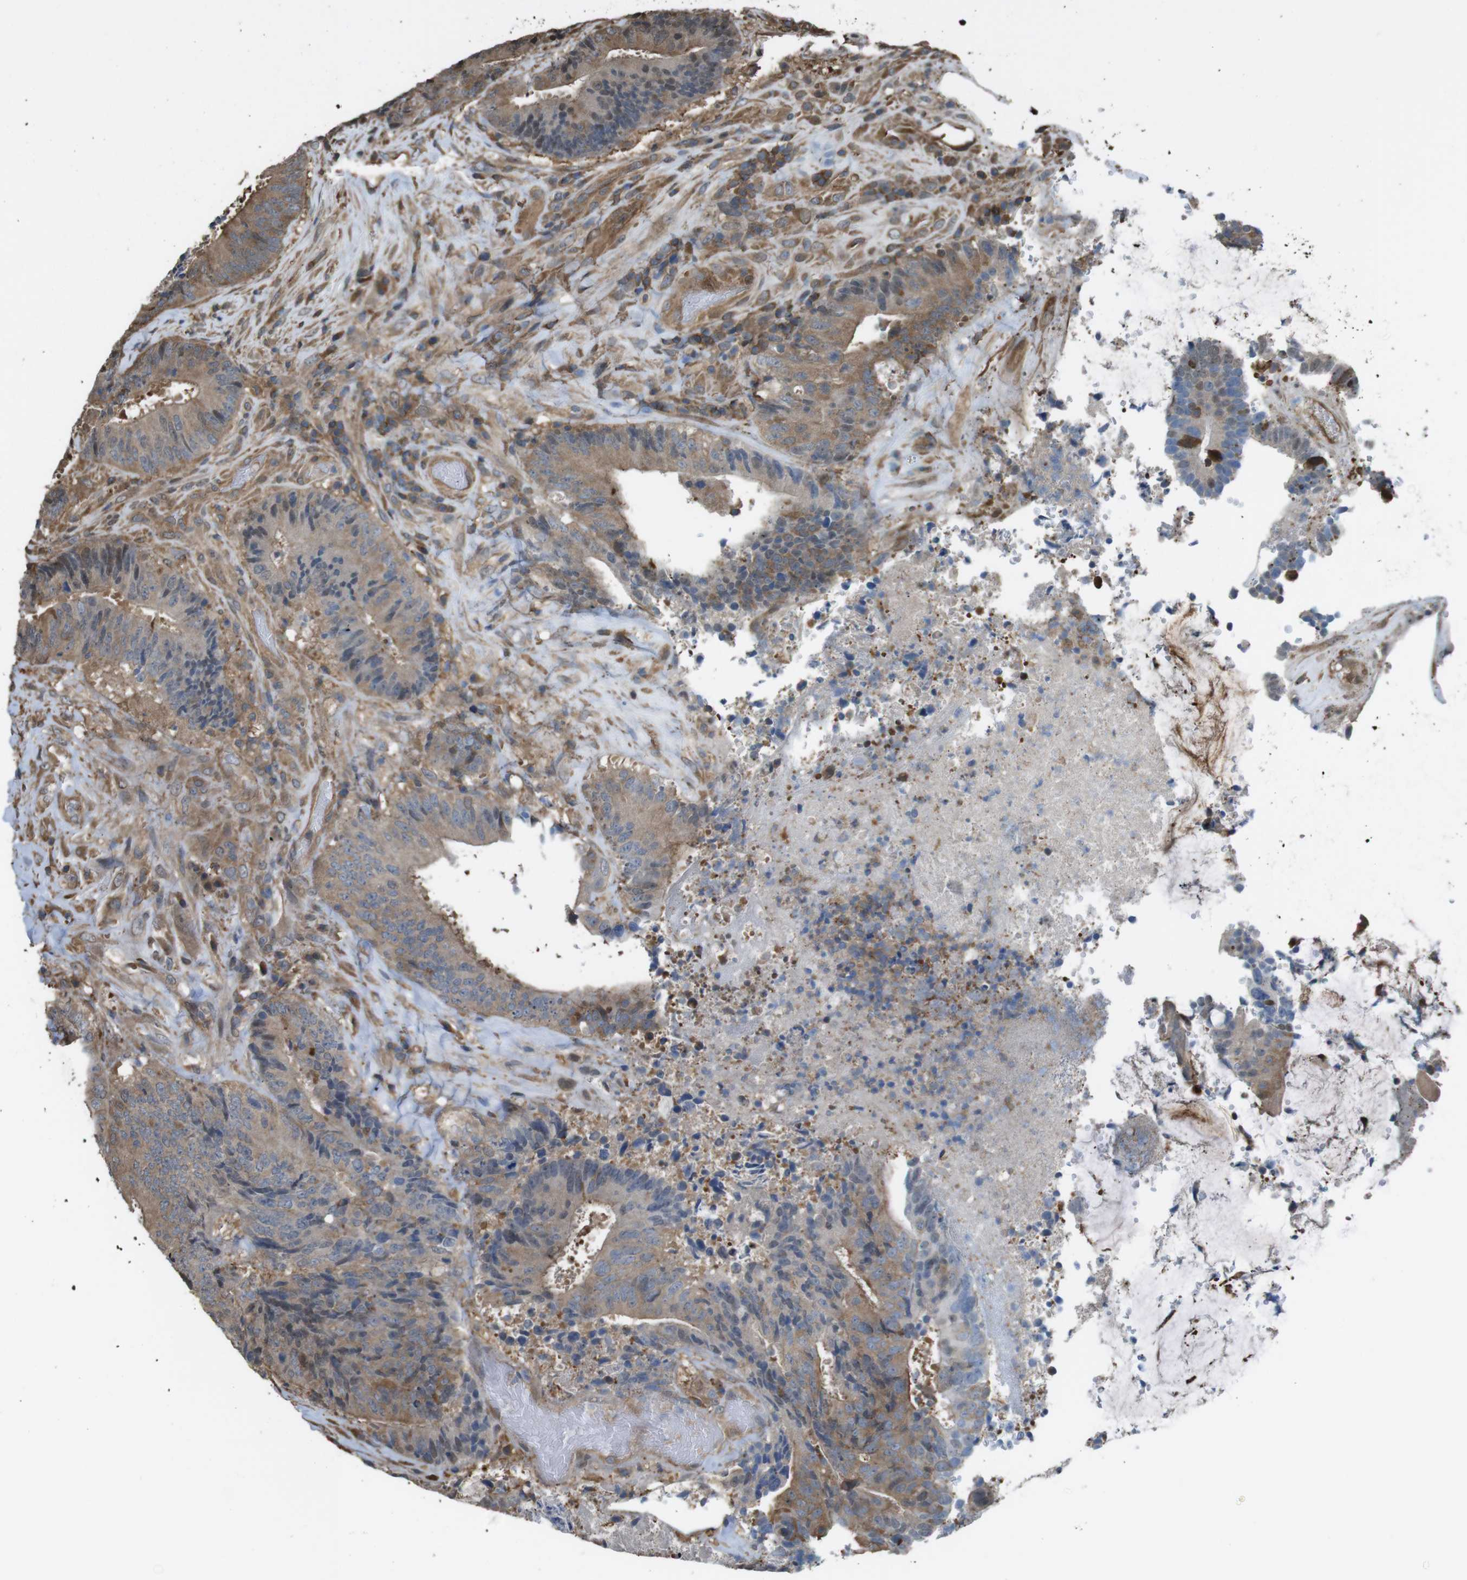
{"staining": {"intensity": "moderate", "quantity": ">75%", "location": "cytoplasmic/membranous"}, "tissue": "colorectal cancer", "cell_type": "Tumor cells", "image_type": "cancer", "snomed": [{"axis": "morphology", "description": "Adenocarcinoma, NOS"}, {"axis": "topography", "description": "Rectum"}], "caption": "Immunohistochemistry (IHC) photomicrograph of neoplastic tissue: colorectal cancer (adenocarcinoma) stained using immunohistochemistry reveals medium levels of moderate protein expression localized specifically in the cytoplasmic/membranous of tumor cells, appearing as a cytoplasmic/membranous brown color.", "gene": "ARHGDIA", "patient": {"sex": "male", "age": 72}}